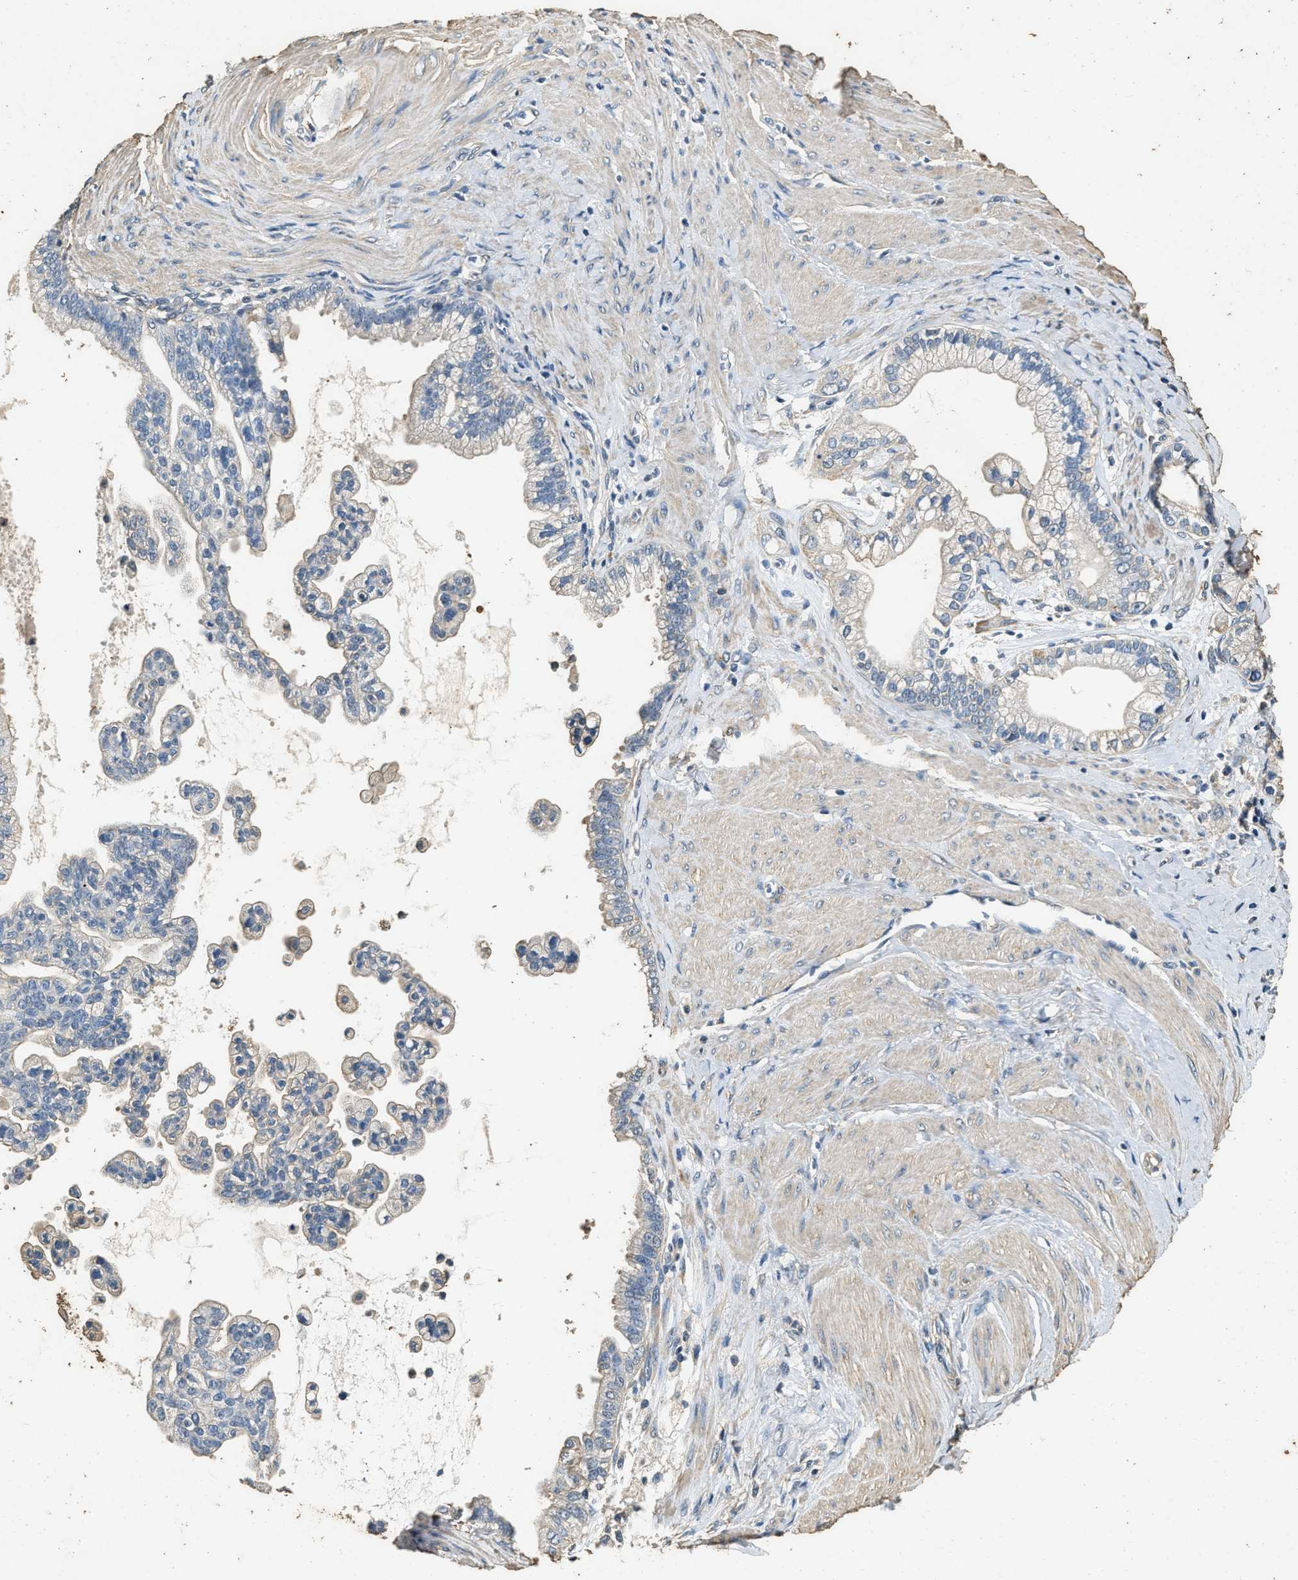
{"staining": {"intensity": "negative", "quantity": "none", "location": "none"}, "tissue": "pancreatic cancer", "cell_type": "Tumor cells", "image_type": "cancer", "snomed": [{"axis": "morphology", "description": "Adenocarcinoma, NOS"}, {"axis": "topography", "description": "Pancreas"}], "caption": "High power microscopy histopathology image of an immunohistochemistry (IHC) micrograph of pancreatic adenocarcinoma, revealing no significant expression in tumor cells.", "gene": "MIB1", "patient": {"sex": "male", "age": 69}}